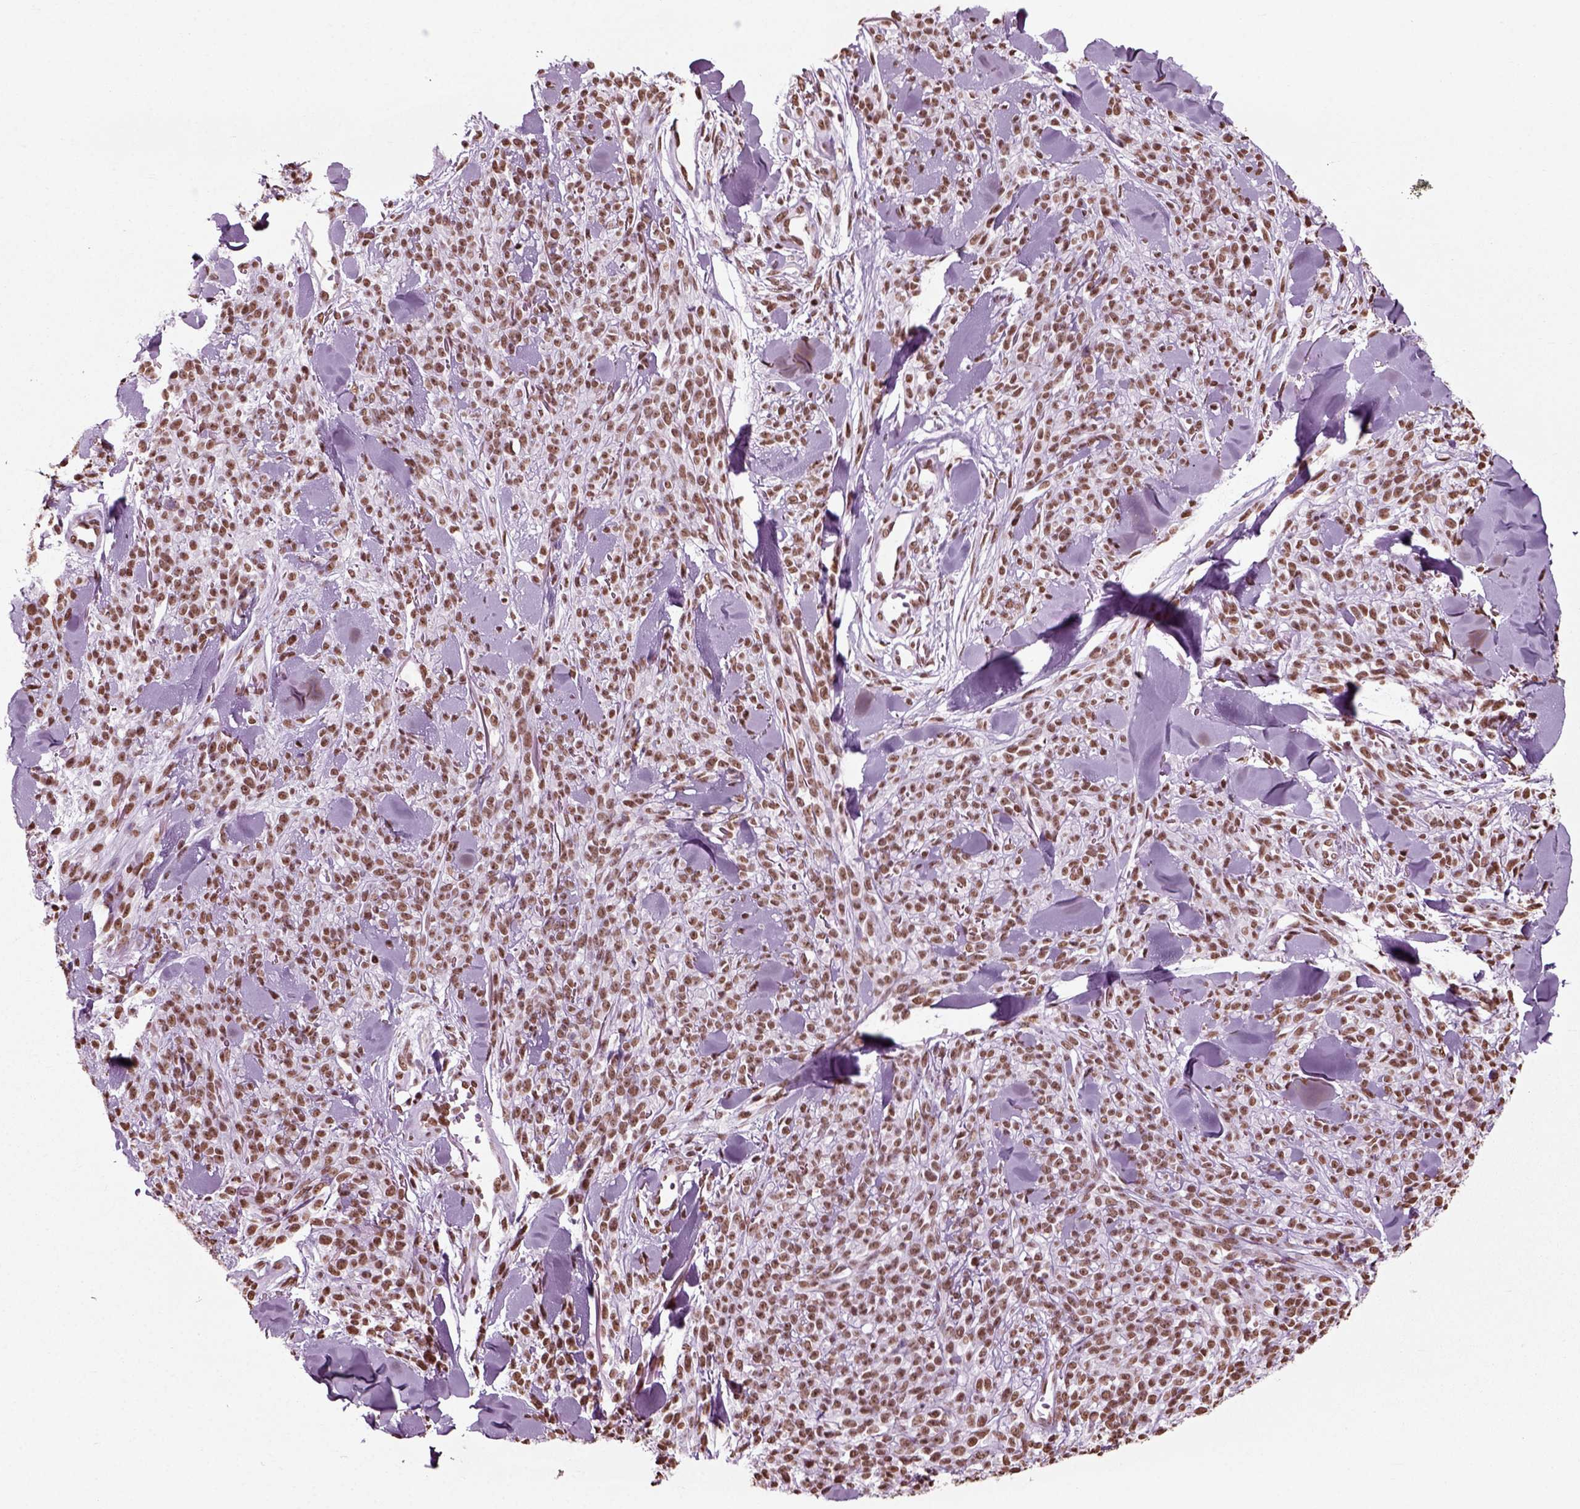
{"staining": {"intensity": "strong", "quantity": ">75%", "location": "nuclear"}, "tissue": "melanoma", "cell_type": "Tumor cells", "image_type": "cancer", "snomed": [{"axis": "morphology", "description": "Malignant melanoma, NOS"}, {"axis": "topography", "description": "Skin"}, {"axis": "topography", "description": "Skin of trunk"}], "caption": "This image demonstrates IHC staining of melanoma, with high strong nuclear staining in approximately >75% of tumor cells.", "gene": "POLR1H", "patient": {"sex": "male", "age": 74}}